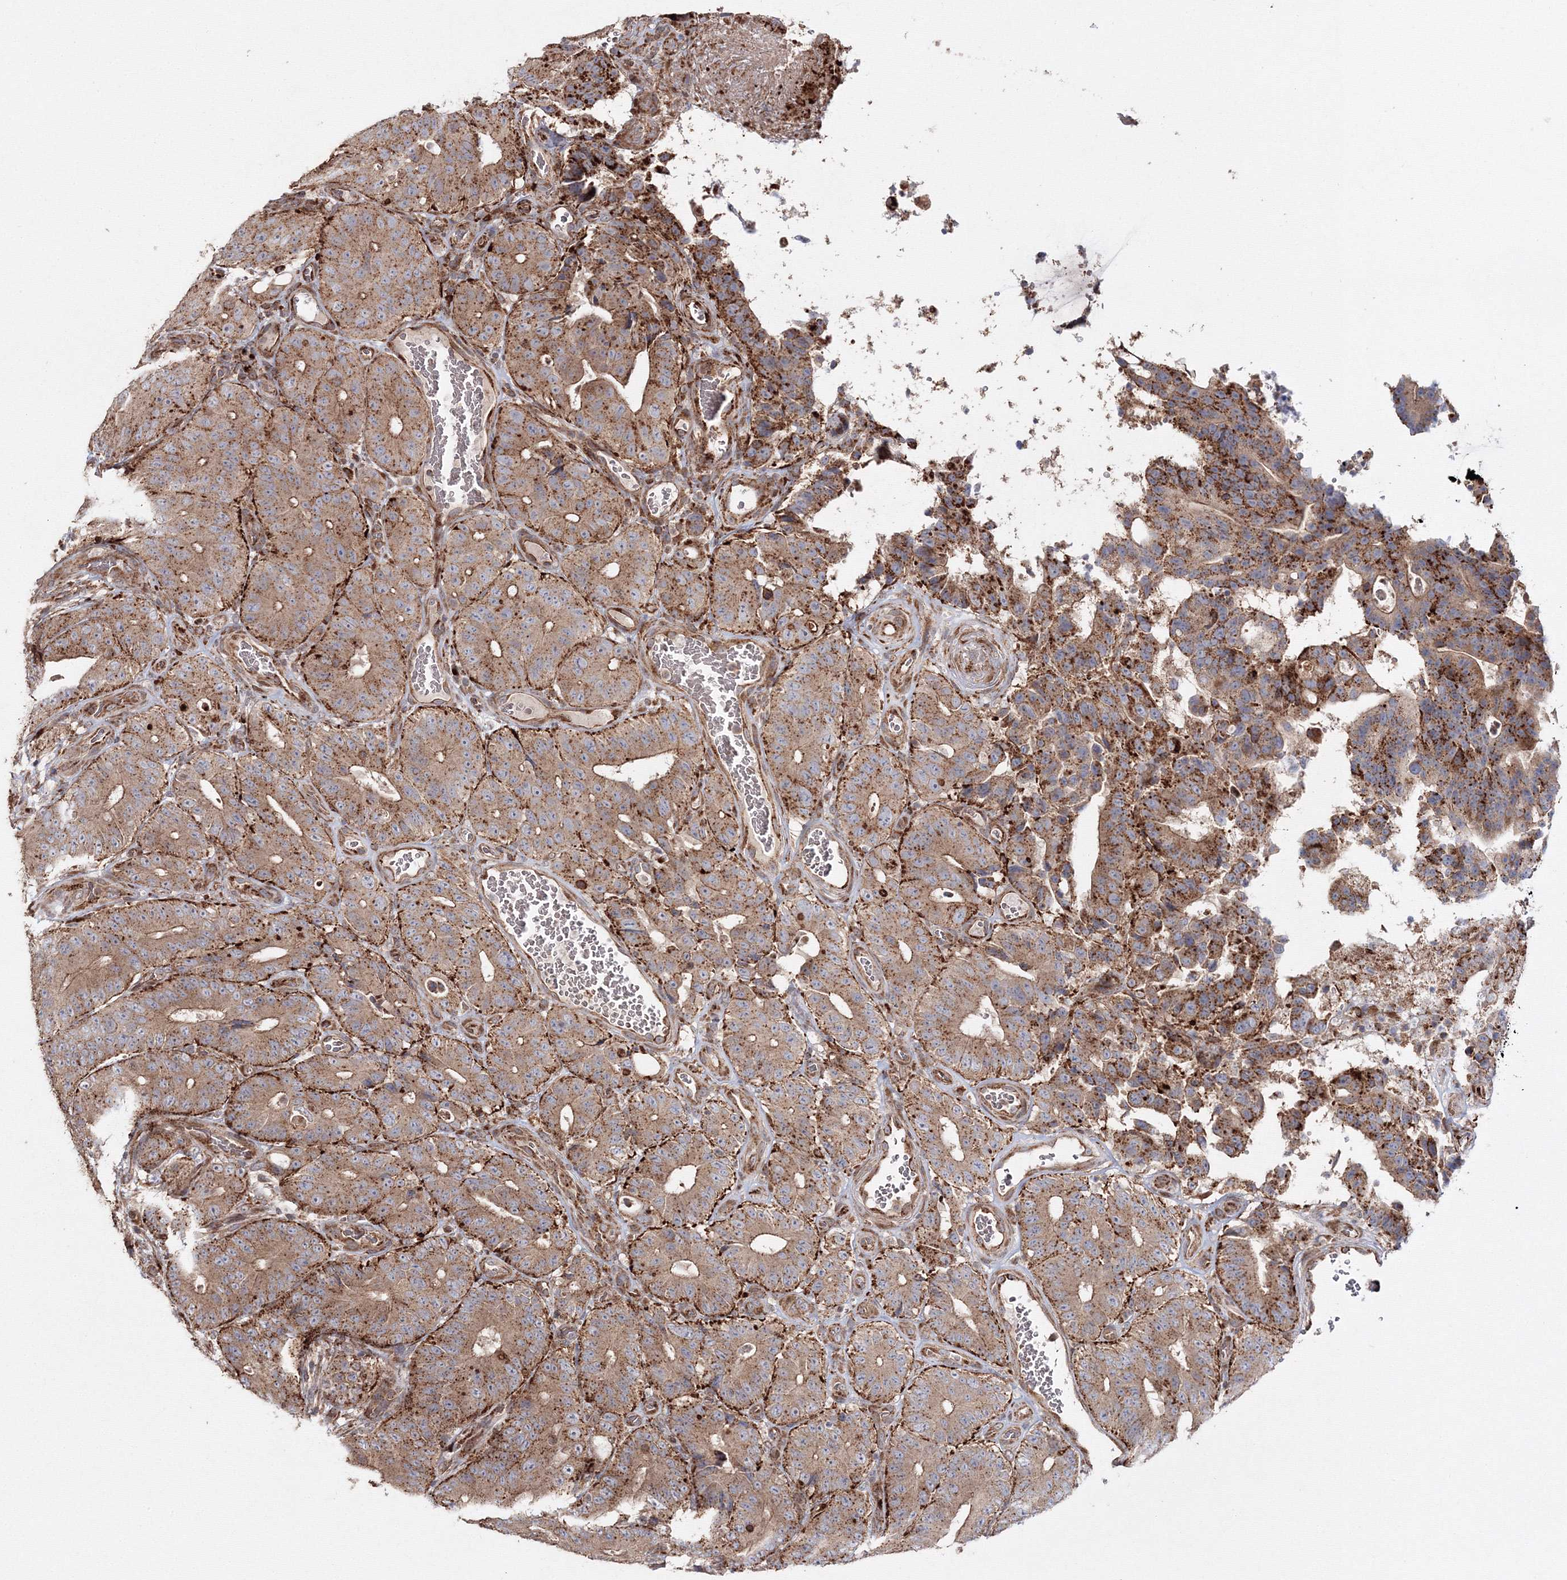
{"staining": {"intensity": "moderate", "quantity": ">75%", "location": "cytoplasmic/membranous"}, "tissue": "colorectal cancer", "cell_type": "Tumor cells", "image_type": "cancer", "snomed": [{"axis": "morphology", "description": "Adenocarcinoma, NOS"}, {"axis": "topography", "description": "Colon"}], "caption": "An image showing moderate cytoplasmic/membranous positivity in about >75% of tumor cells in adenocarcinoma (colorectal), as visualized by brown immunohistochemical staining.", "gene": "DDO", "patient": {"sex": "male", "age": 83}}